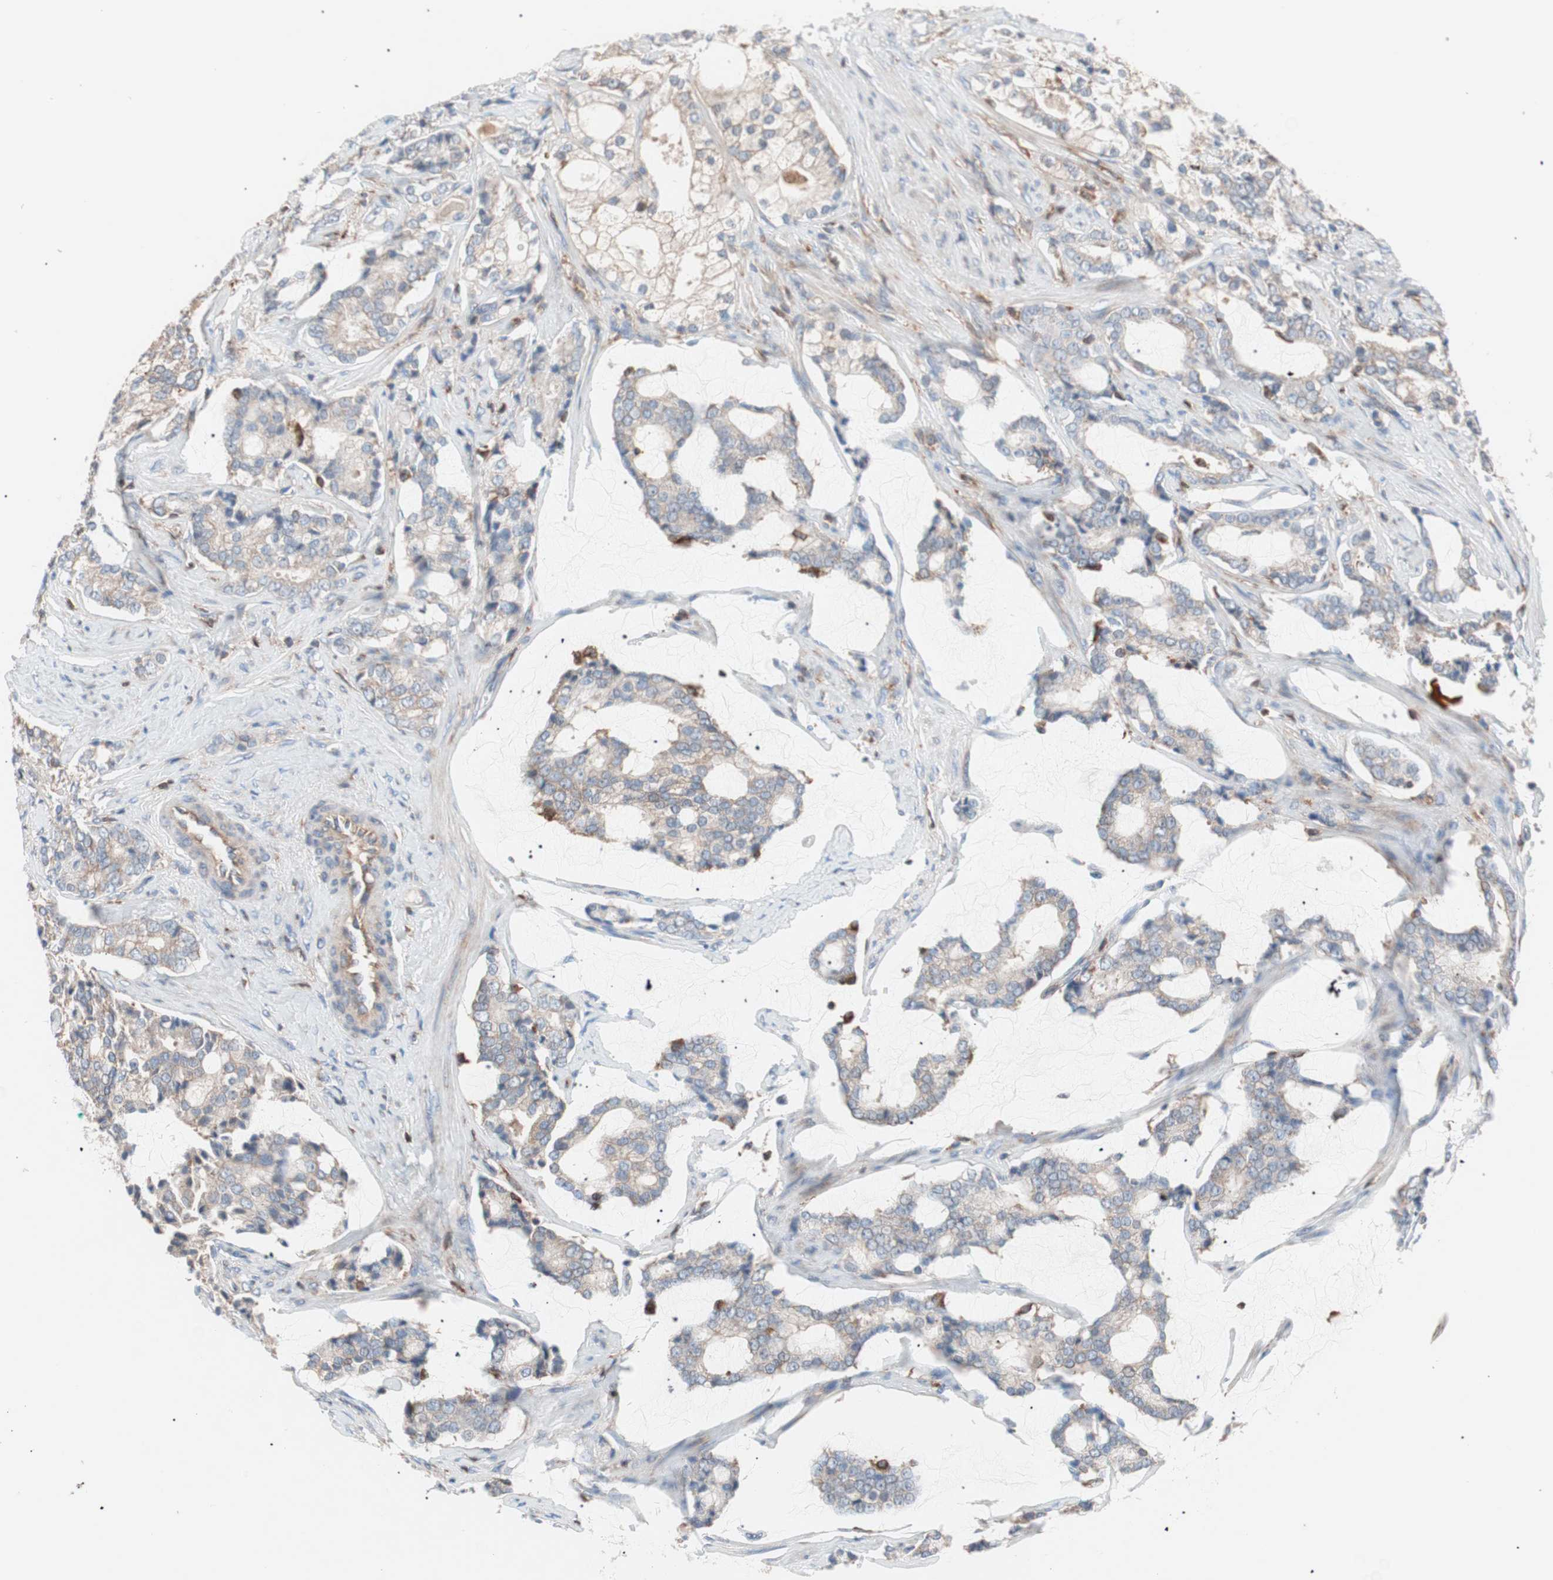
{"staining": {"intensity": "weak", "quantity": ">75%", "location": "cytoplasmic/membranous"}, "tissue": "prostate cancer", "cell_type": "Tumor cells", "image_type": "cancer", "snomed": [{"axis": "morphology", "description": "Adenocarcinoma, Low grade"}, {"axis": "topography", "description": "Prostate"}], "caption": "IHC histopathology image of human prostate cancer stained for a protein (brown), which demonstrates low levels of weak cytoplasmic/membranous expression in approximately >75% of tumor cells.", "gene": "PIK3R1", "patient": {"sex": "male", "age": 58}}